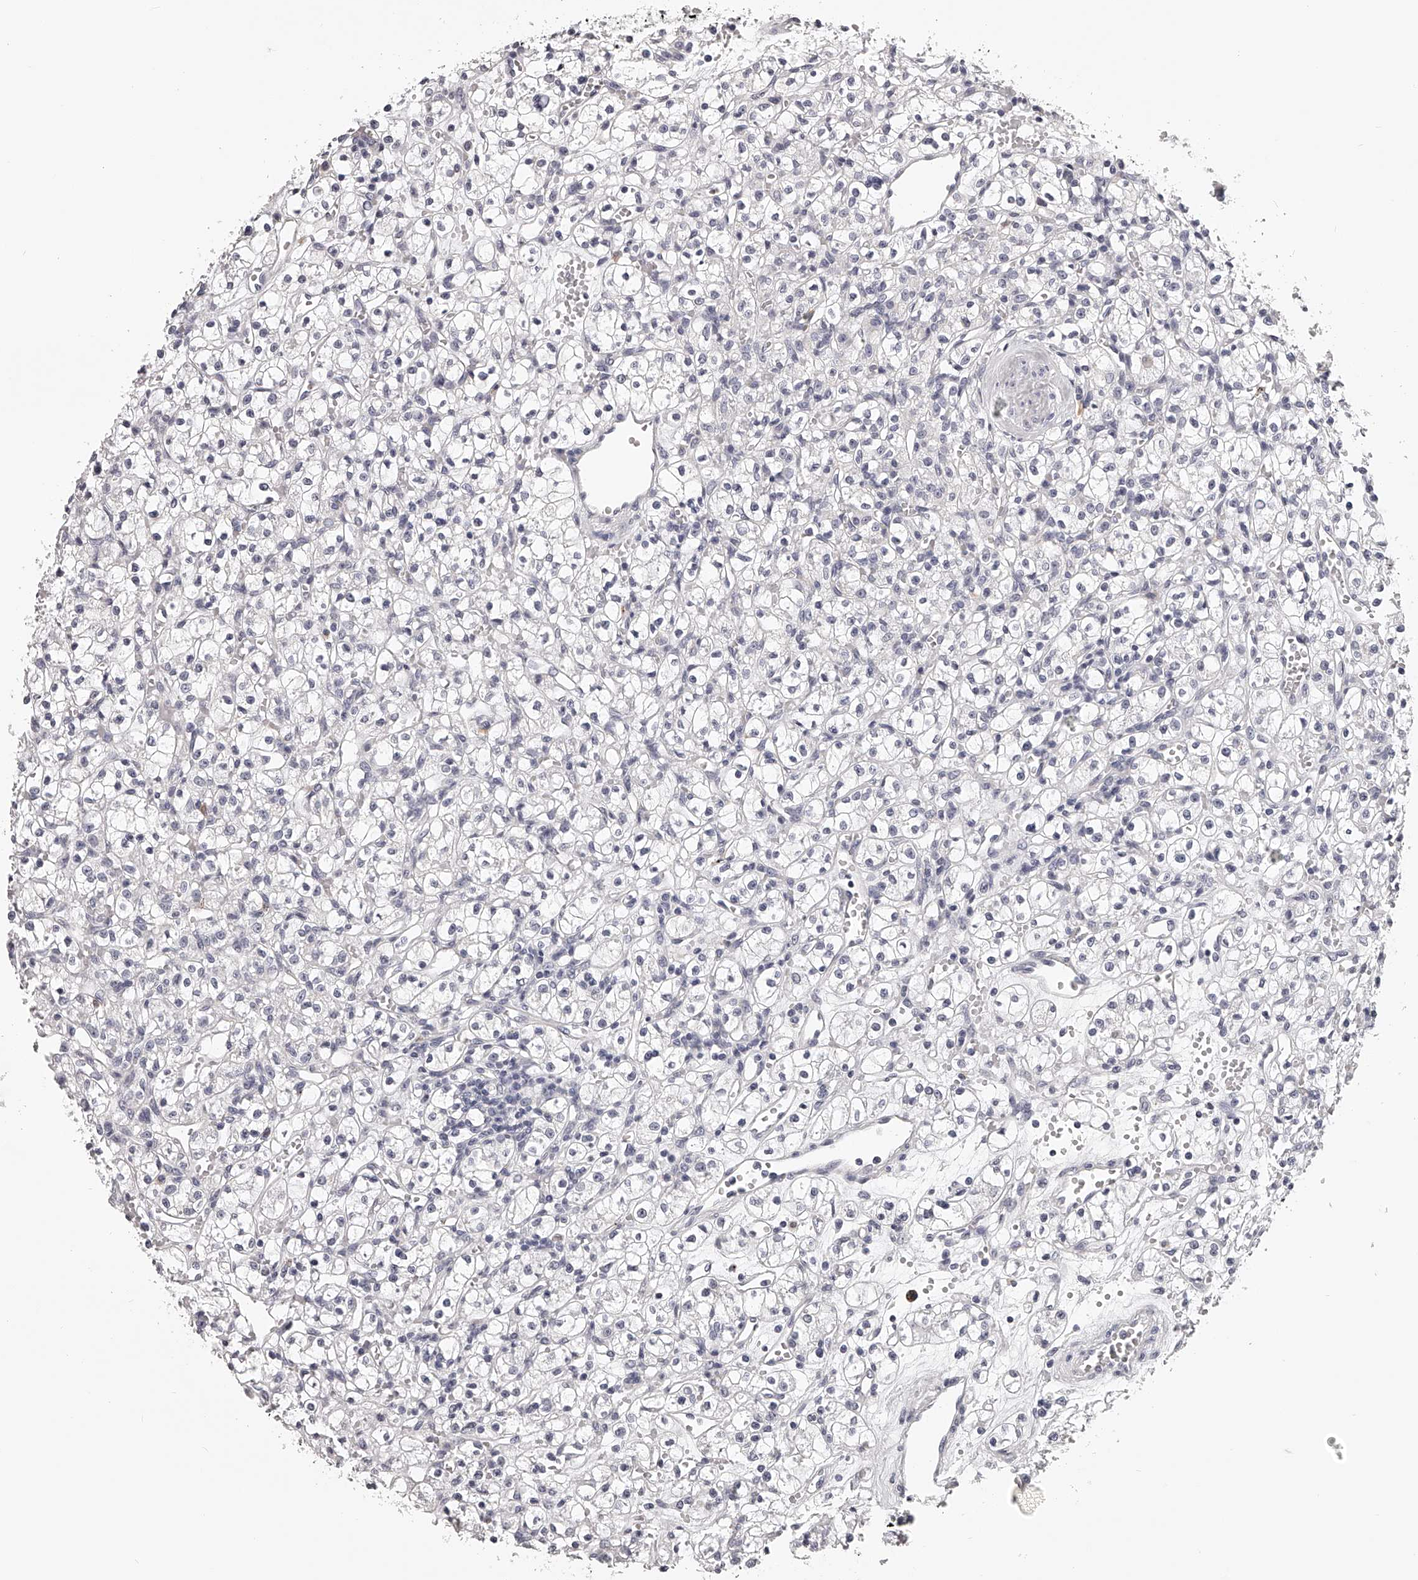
{"staining": {"intensity": "negative", "quantity": "none", "location": "none"}, "tissue": "renal cancer", "cell_type": "Tumor cells", "image_type": "cancer", "snomed": [{"axis": "morphology", "description": "Adenocarcinoma, NOS"}, {"axis": "topography", "description": "Kidney"}], "caption": "This histopathology image is of adenocarcinoma (renal) stained with immunohistochemistry (IHC) to label a protein in brown with the nuclei are counter-stained blue. There is no positivity in tumor cells. (Immunohistochemistry, brightfield microscopy, high magnification).", "gene": "DMRT1", "patient": {"sex": "female", "age": 59}}